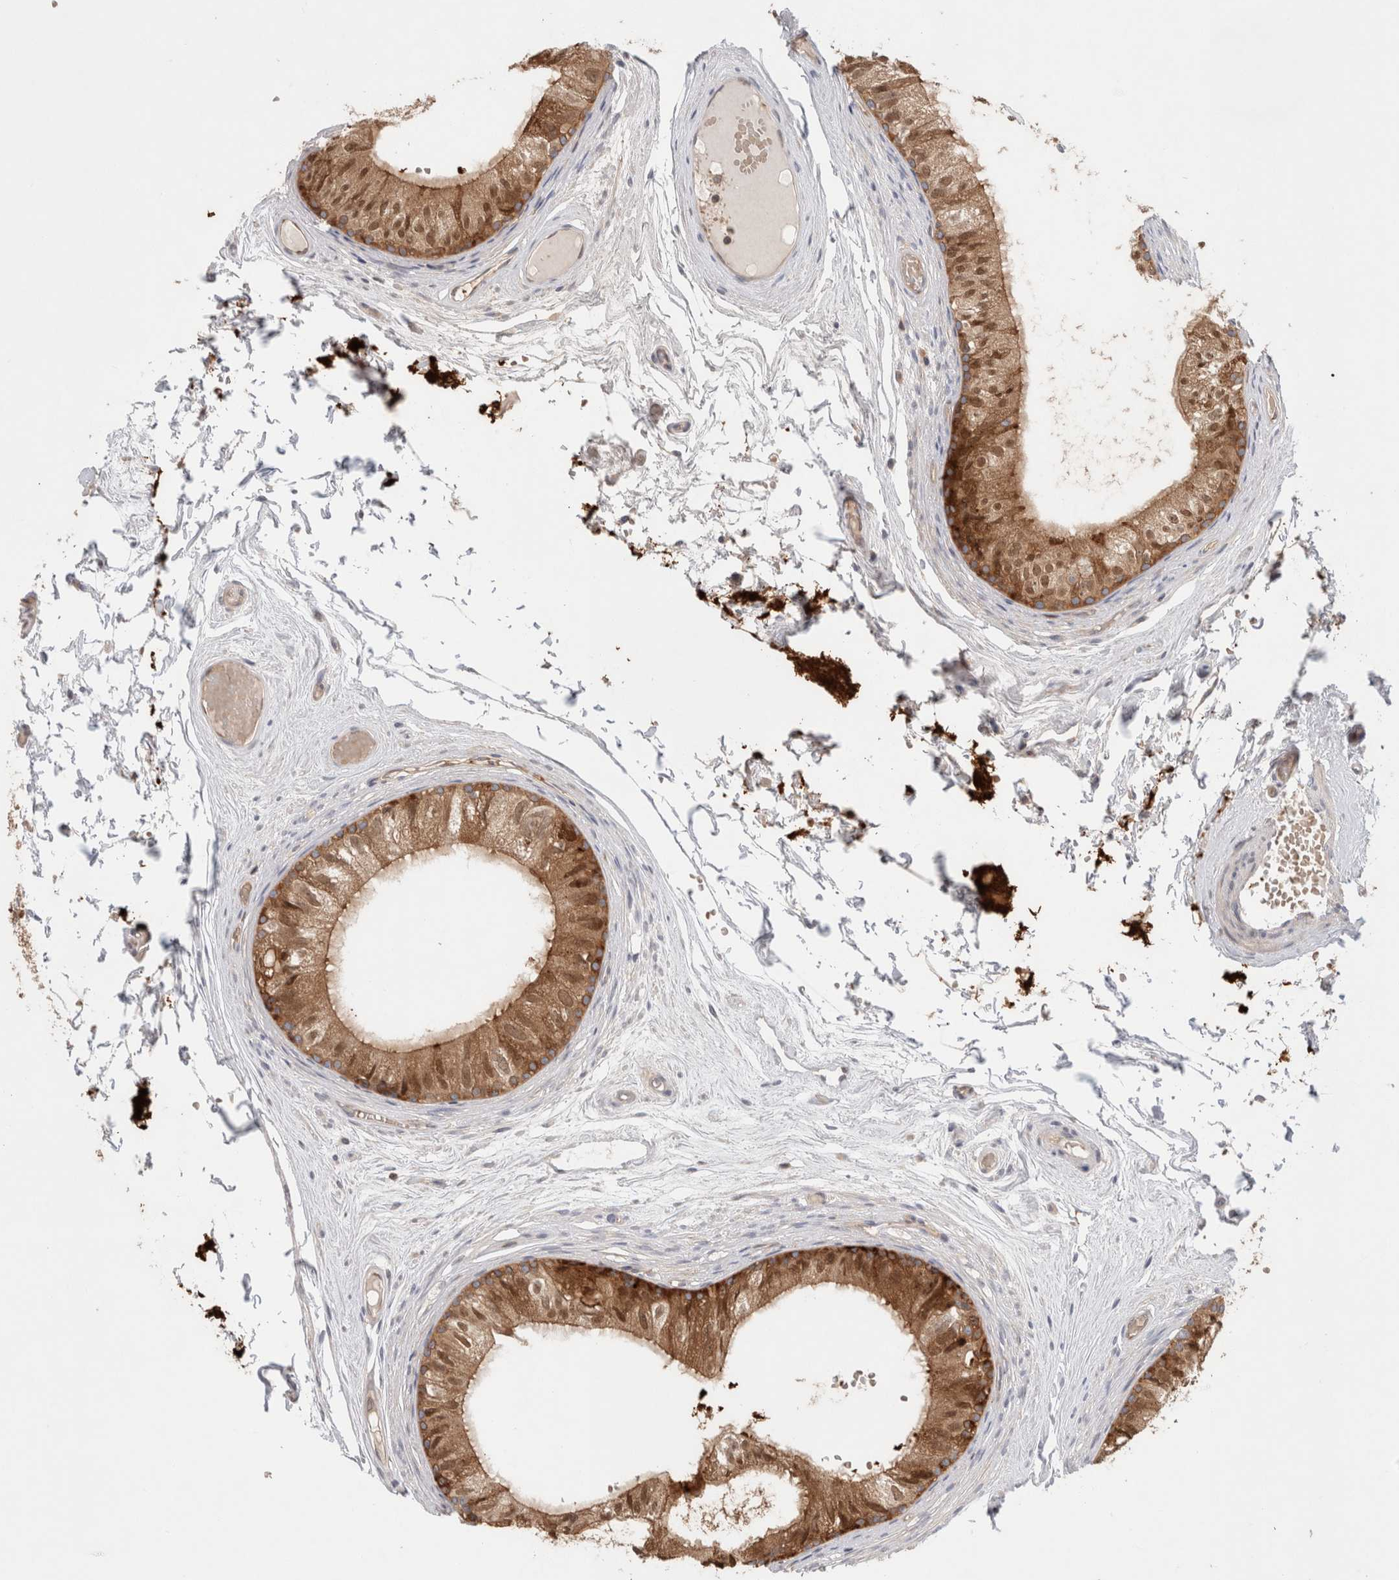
{"staining": {"intensity": "strong", "quantity": ">75%", "location": "cytoplasmic/membranous,nuclear"}, "tissue": "epididymis", "cell_type": "Glandular cells", "image_type": "normal", "snomed": [{"axis": "morphology", "description": "Normal tissue, NOS"}, {"axis": "topography", "description": "Epididymis"}], "caption": "Epididymis stained with a brown dye exhibits strong cytoplasmic/membranous,nuclear positive expression in about >75% of glandular cells.", "gene": "KLHL14", "patient": {"sex": "male", "age": 79}}